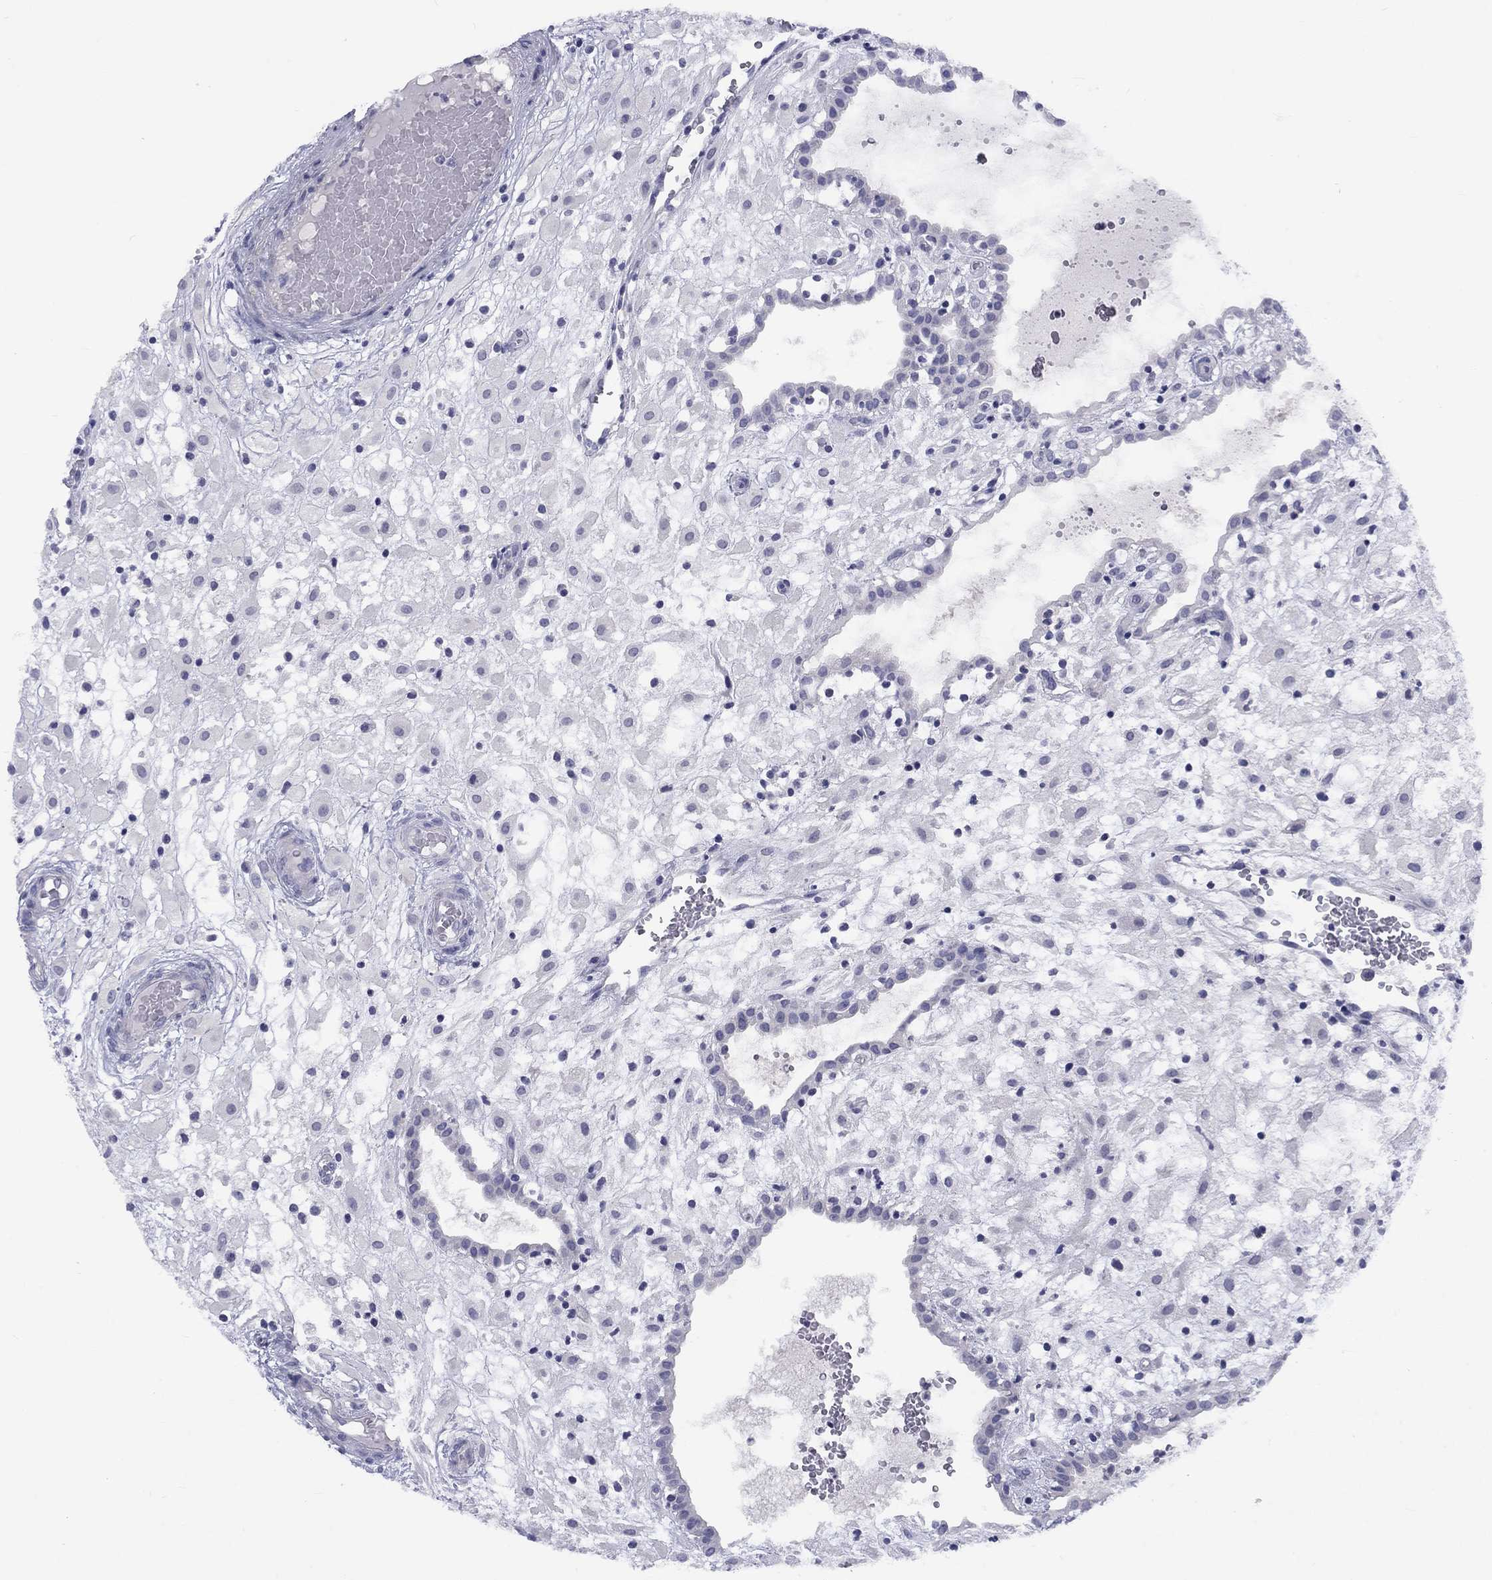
{"staining": {"intensity": "negative", "quantity": "none", "location": "none"}, "tissue": "placenta", "cell_type": "Decidual cells", "image_type": "normal", "snomed": [{"axis": "morphology", "description": "Normal tissue, NOS"}, {"axis": "topography", "description": "Placenta"}], "caption": "High magnification brightfield microscopy of benign placenta stained with DAB (brown) and counterstained with hematoxylin (blue): decidual cells show no significant positivity. (Immunohistochemistry (ihc), brightfield microscopy, high magnification).", "gene": "CACNA1A", "patient": {"sex": "female", "age": 24}}